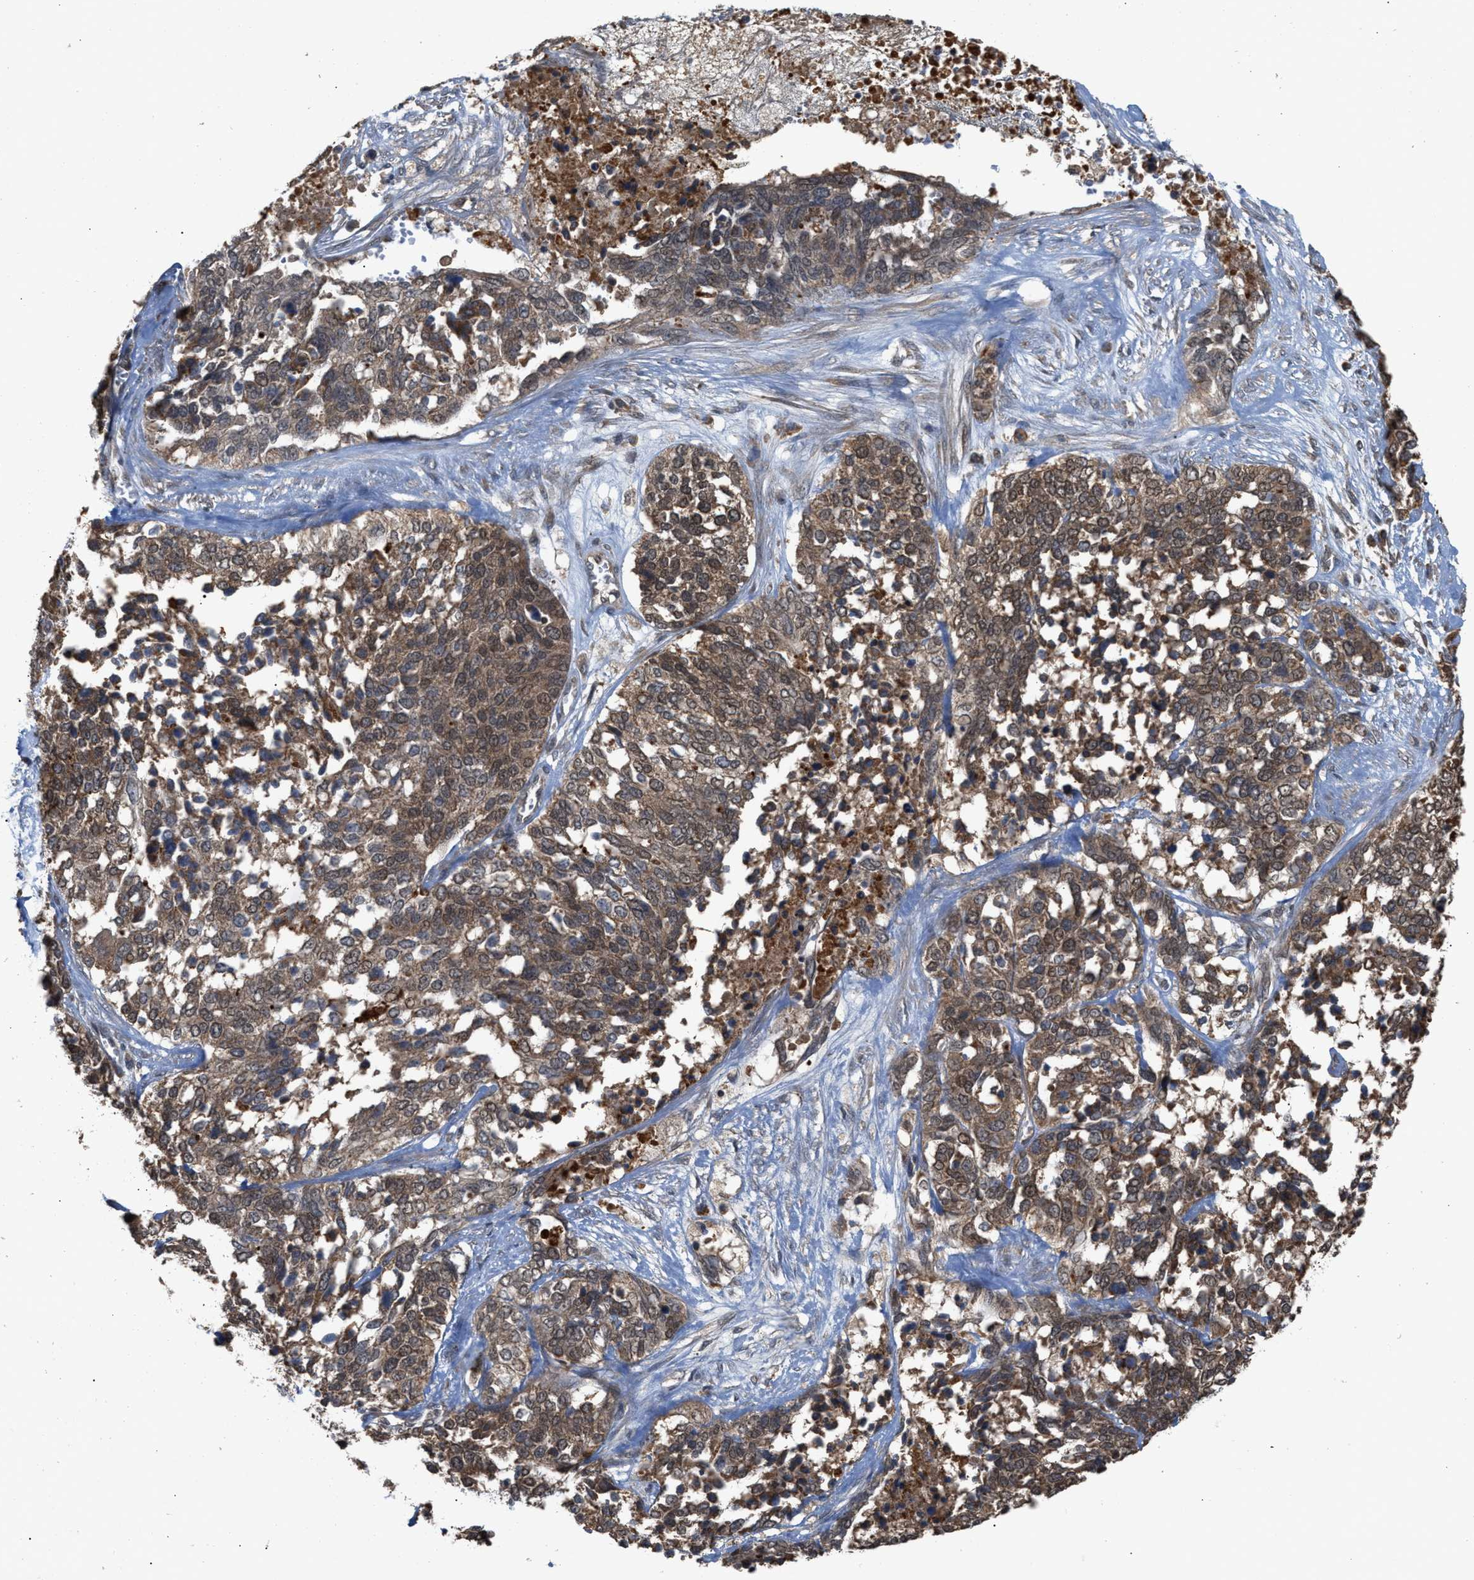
{"staining": {"intensity": "moderate", "quantity": ">75%", "location": "cytoplasmic/membranous"}, "tissue": "ovarian cancer", "cell_type": "Tumor cells", "image_type": "cancer", "snomed": [{"axis": "morphology", "description": "Cystadenocarcinoma, serous, NOS"}, {"axis": "topography", "description": "Ovary"}], "caption": "IHC image of ovarian cancer stained for a protein (brown), which reveals medium levels of moderate cytoplasmic/membranous positivity in about >75% of tumor cells.", "gene": "C9orf78", "patient": {"sex": "female", "age": 44}}